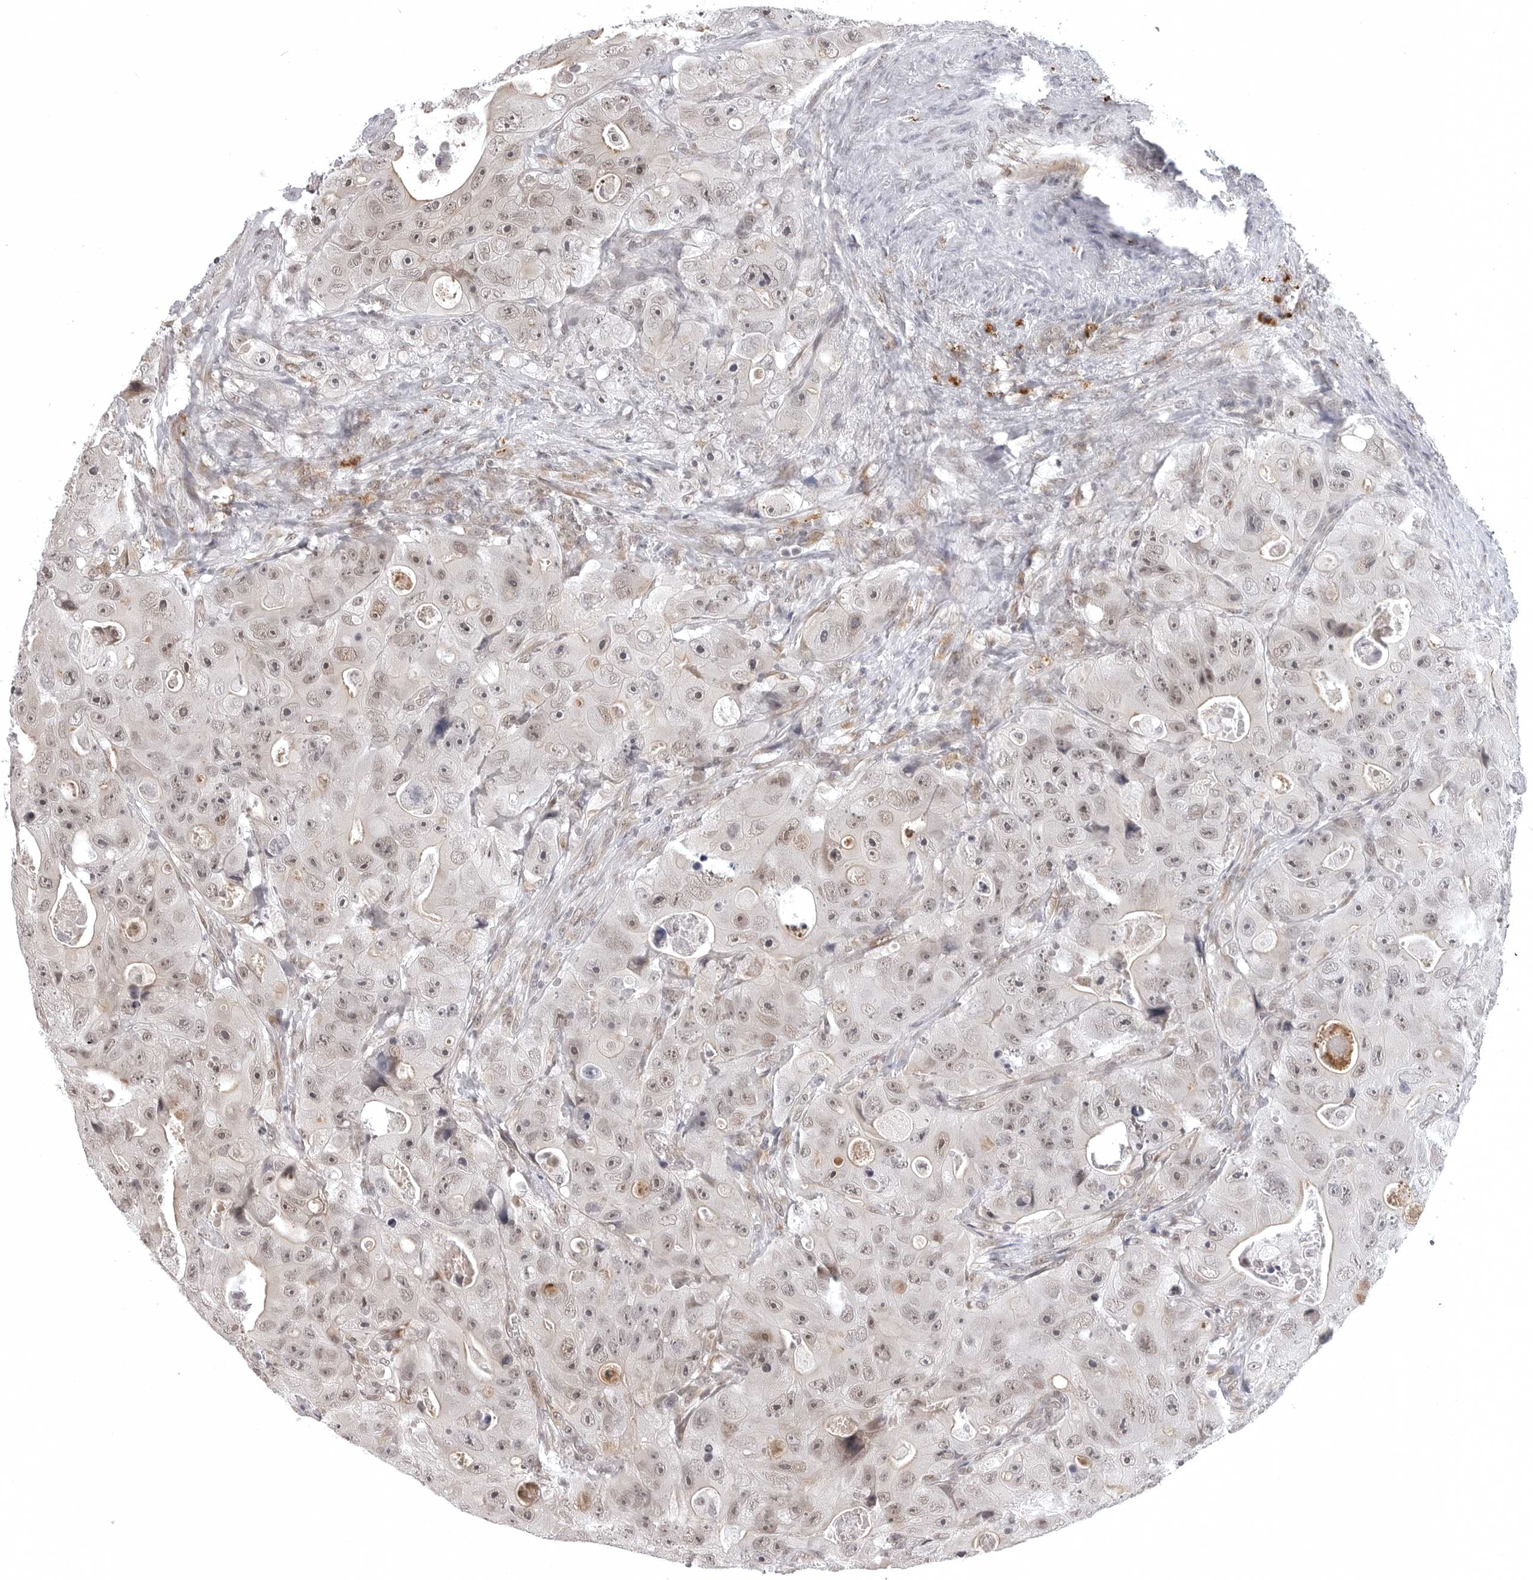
{"staining": {"intensity": "weak", "quantity": "25%-75%", "location": "nuclear"}, "tissue": "colorectal cancer", "cell_type": "Tumor cells", "image_type": "cancer", "snomed": [{"axis": "morphology", "description": "Adenocarcinoma, NOS"}, {"axis": "topography", "description": "Colon"}], "caption": "Protein expression analysis of colorectal cancer (adenocarcinoma) shows weak nuclear staining in about 25%-75% of tumor cells.", "gene": "PHF3", "patient": {"sex": "female", "age": 46}}